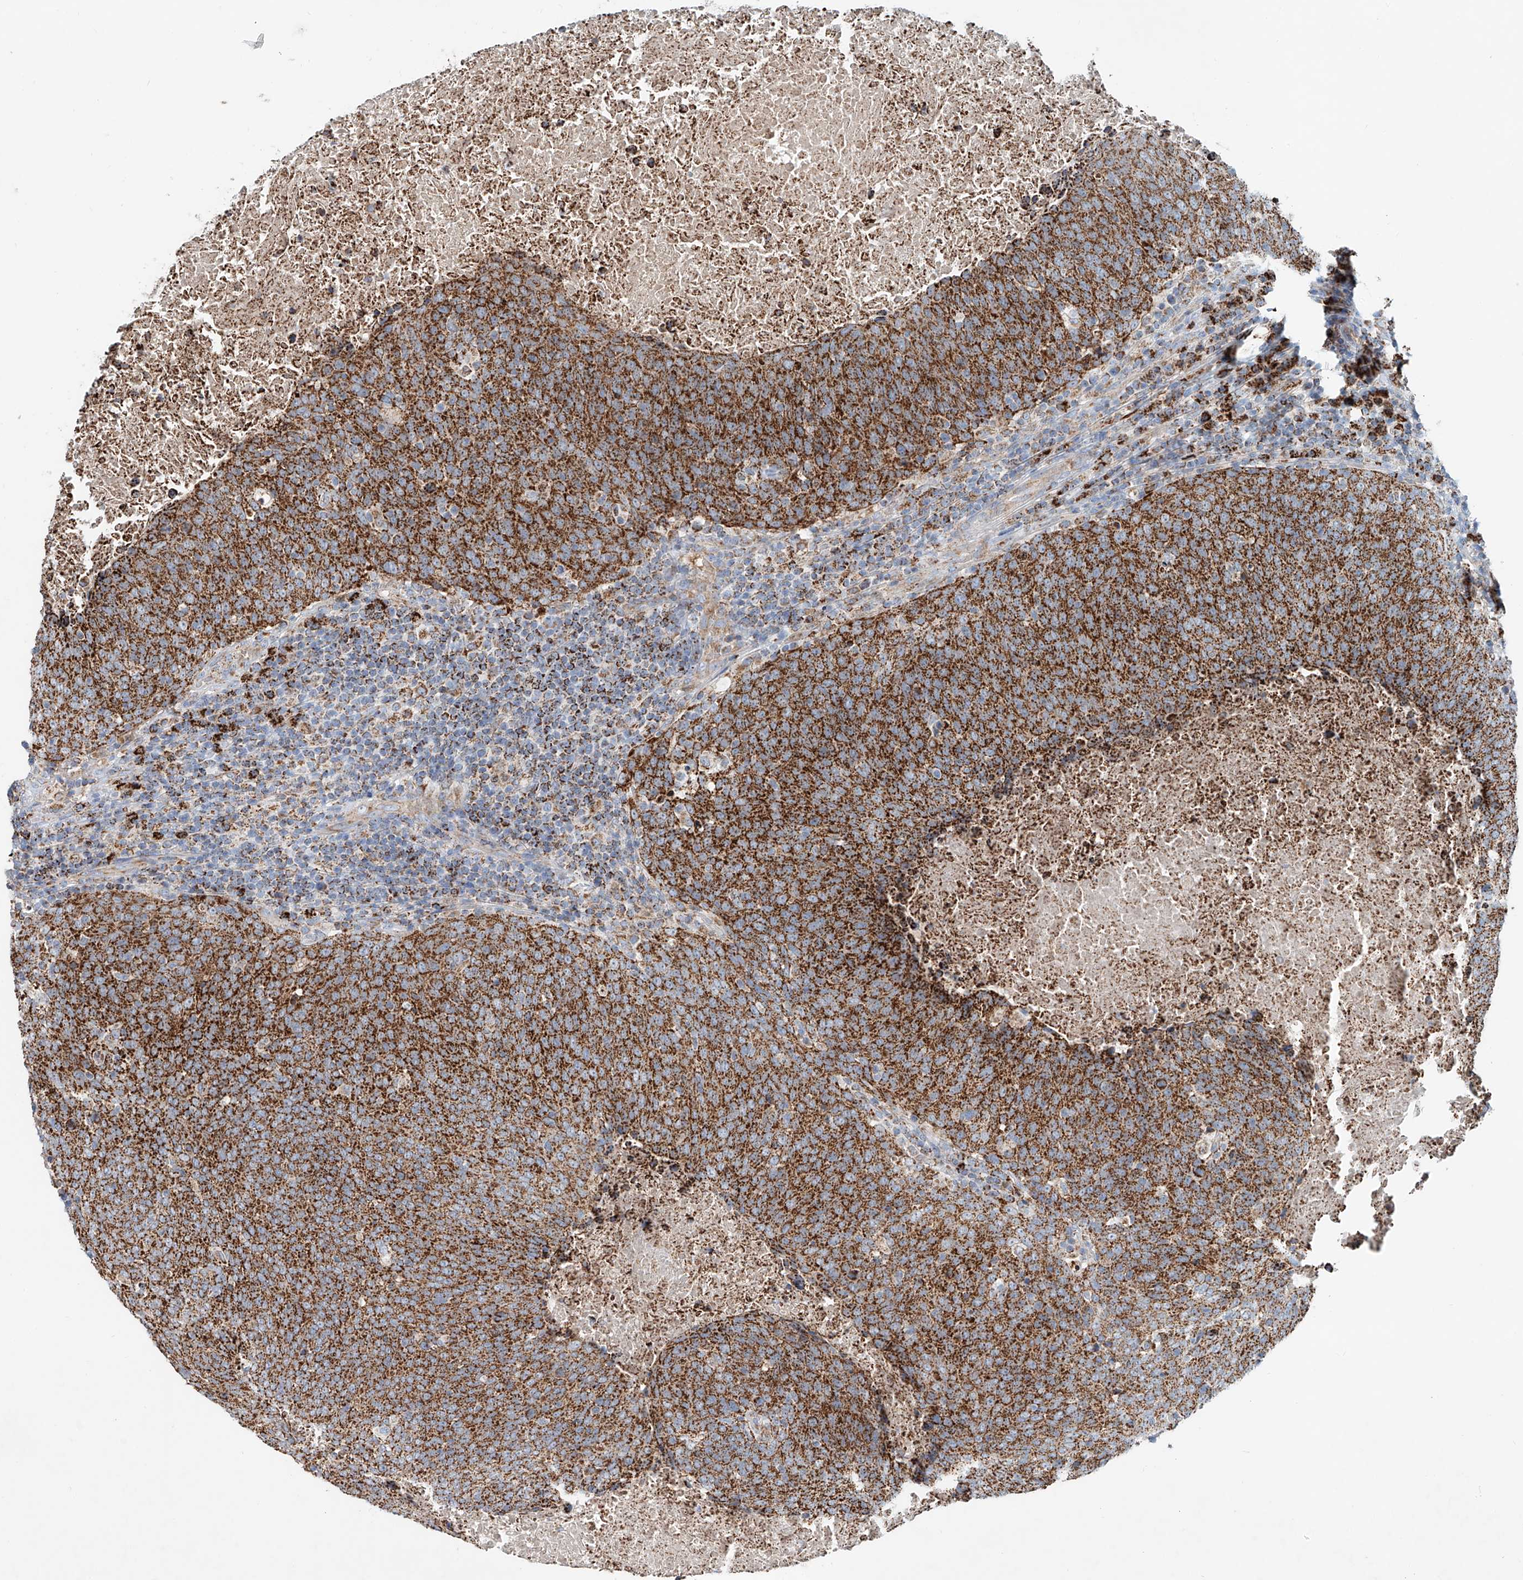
{"staining": {"intensity": "strong", "quantity": ">75%", "location": "cytoplasmic/membranous"}, "tissue": "head and neck cancer", "cell_type": "Tumor cells", "image_type": "cancer", "snomed": [{"axis": "morphology", "description": "Squamous cell carcinoma, NOS"}, {"axis": "morphology", "description": "Squamous cell carcinoma, metastatic, NOS"}, {"axis": "topography", "description": "Lymph node"}, {"axis": "topography", "description": "Head-Neck"}], "caption": "Protein expression analysis of human head and neck cancer (squamous cell carcinoma) reveals strong cytoplasmic/membranous staining in about >75% of tumor cells.", "gene": "CARD10", "patient": {"sex": "male", "age": 62}}